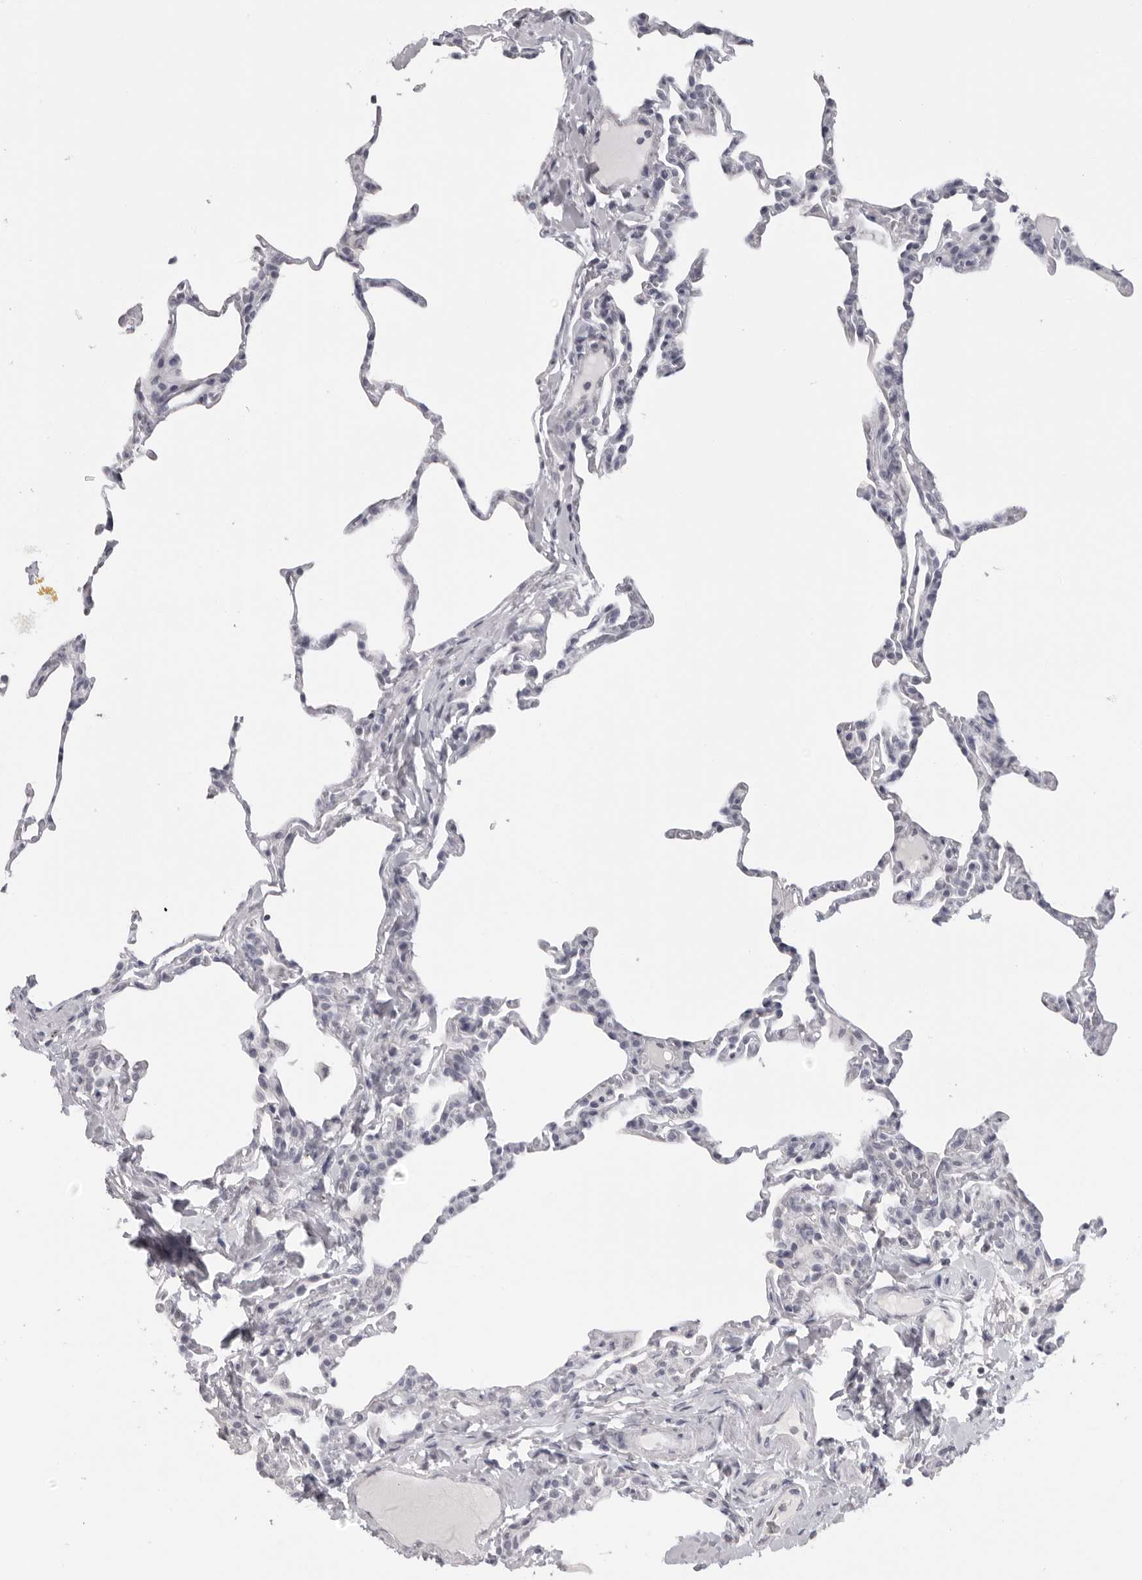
{"staining": {"intensity": "negative", "quantity": "none", "location": "none"}, "tissue": "lung", "cell_type": "Alveolar cells", "image_type": "normal", "snomed": [{"axis": "morphology", "description": "Normal tissue, NOS"}, {"axis": "topography", "description": "Lung"}], "caption": "Immunohistochemical staining of normal human lung displays no significant staining in alveolar cells.", "gene": "DNALI1", "patient": {"sex": "male", "age": 20}}